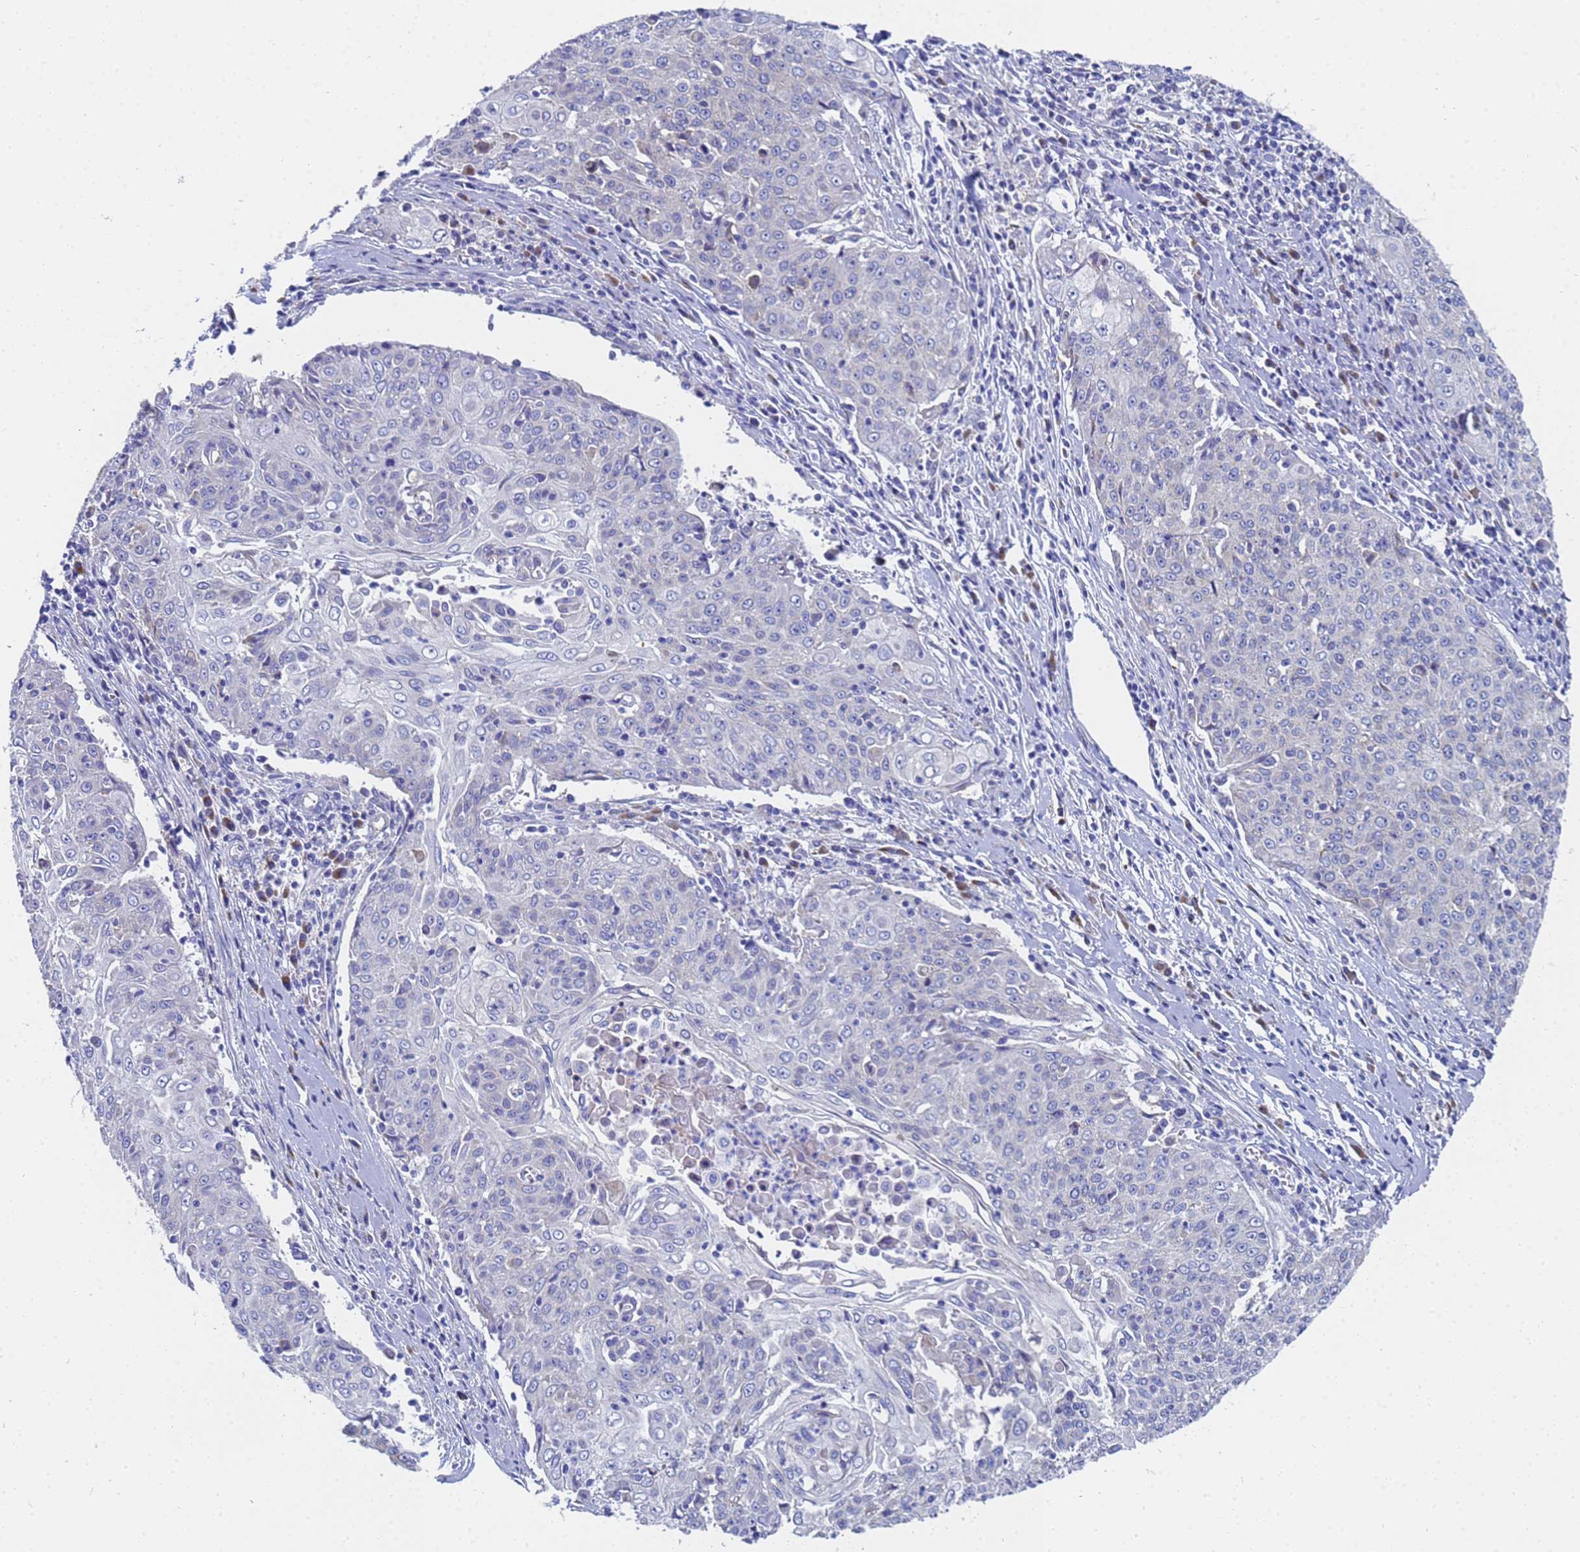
{"staining": {"intensity": "negative", "quantity": "none", "location": "none"}, "tissue": "cervical cancer", "cell_type": "Tumor cells", "image_type": "cancer", "snomed": [{"axis": "morphology", "description": "Squamous cell carcinoma, NOS"}, {"axis": "topography", "description": "Cervix"}], "caption": "DAB immunohistochemical staining of cervical squamous cell carcinoma displays no significant staining in tumor cells.", "gene": "TM4SF4", "patient": {"sex": "female", "age": 48}}